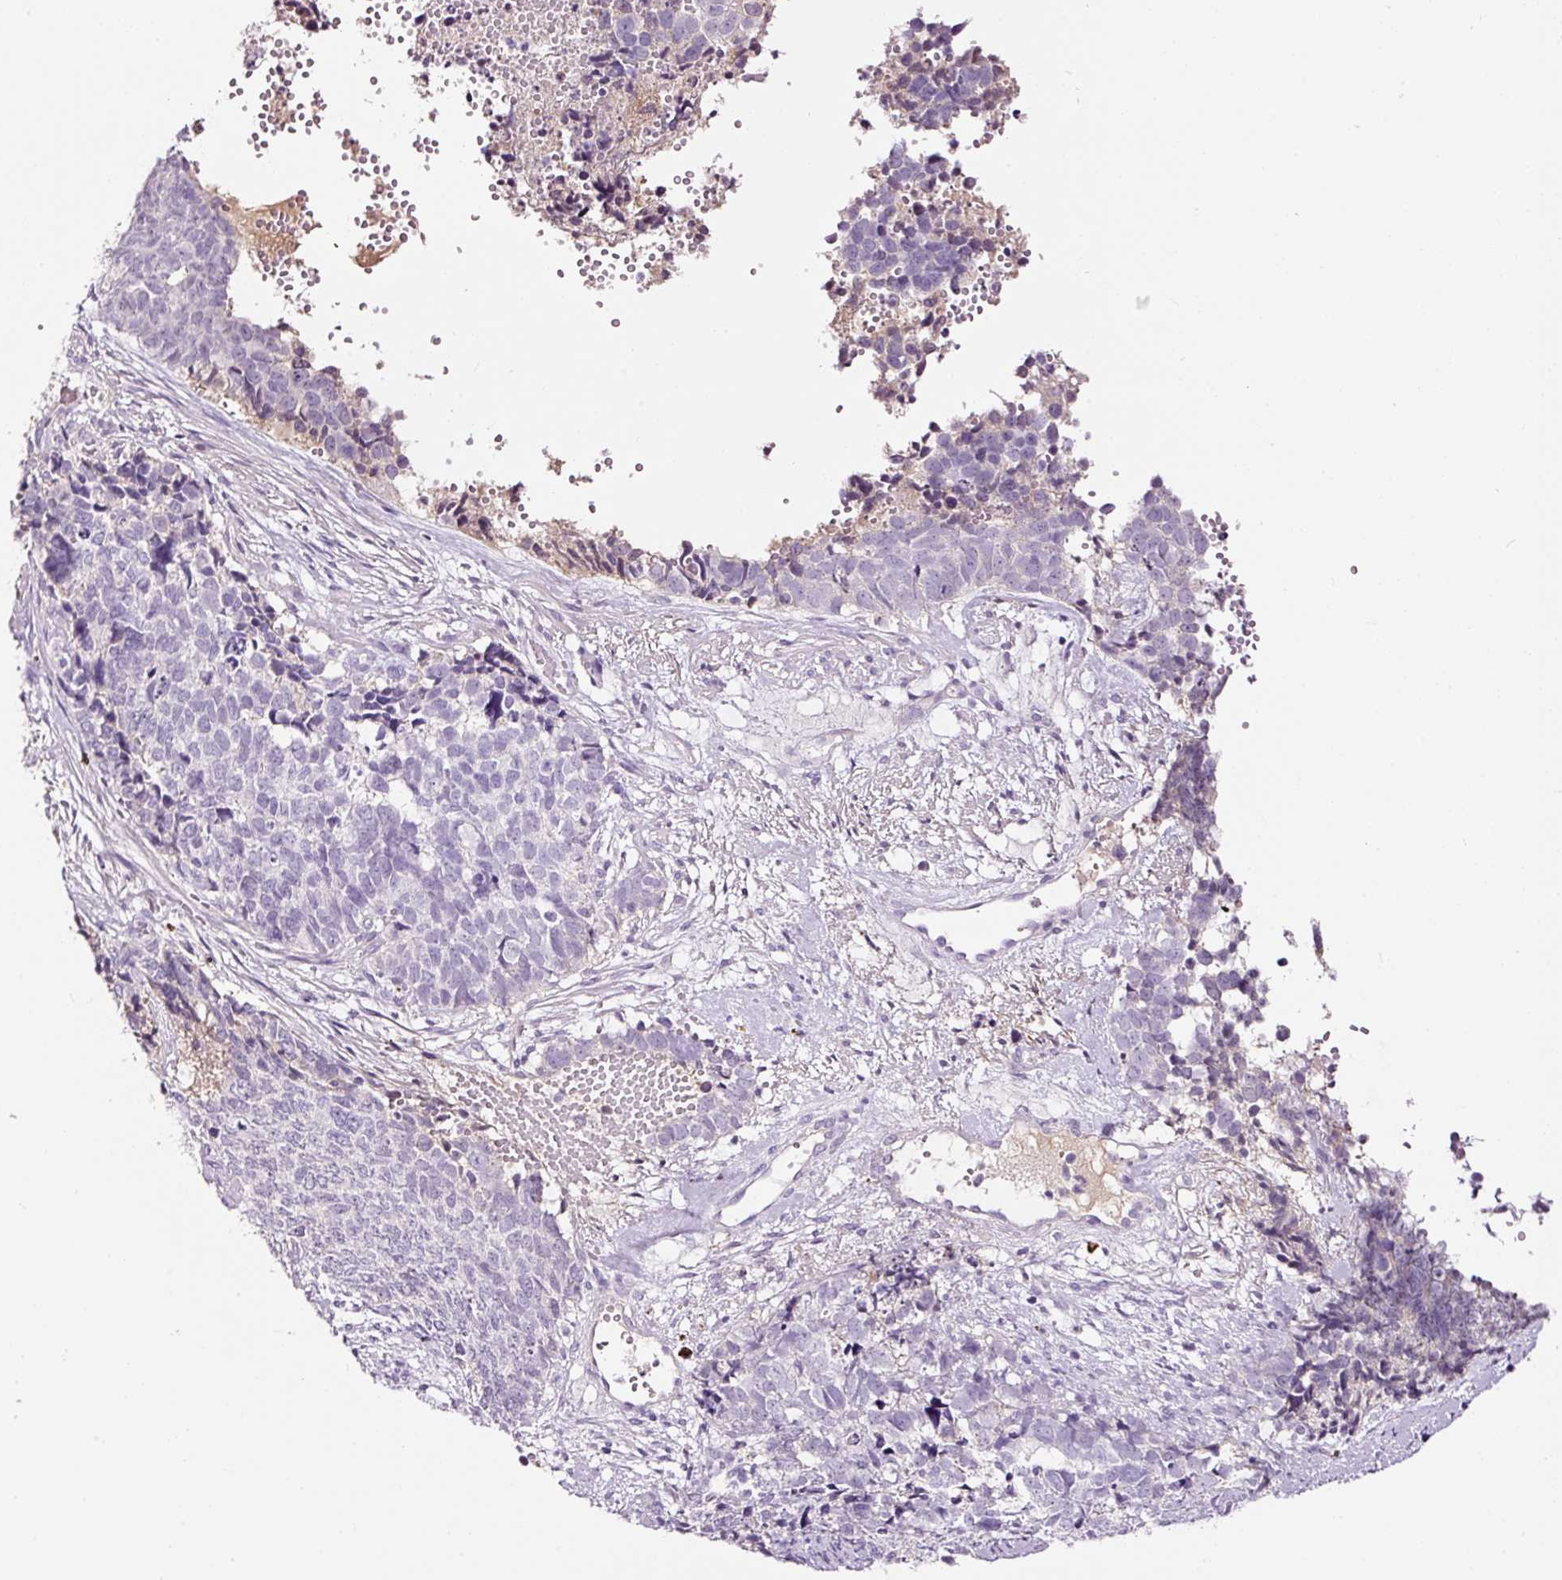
{"staining": {"intensity": "negative", "quantity": "none", "location": "none"}, "tissue": "cervical cancer", "cell_type": "Tumor cells", "image_type": "cancer", "snomed": [{"axis": "morphology", "description": "Squamous cell carcinoma, NOS"}, {"axis": "topography", "description": "Cervix"}], "caption": "IHC micrograph of cervical cancer stained for a protein (brown), which displays no positivity in tumor cells.", "gene": "LAMP3", "patient": {"sex": "female", "age": 63}}